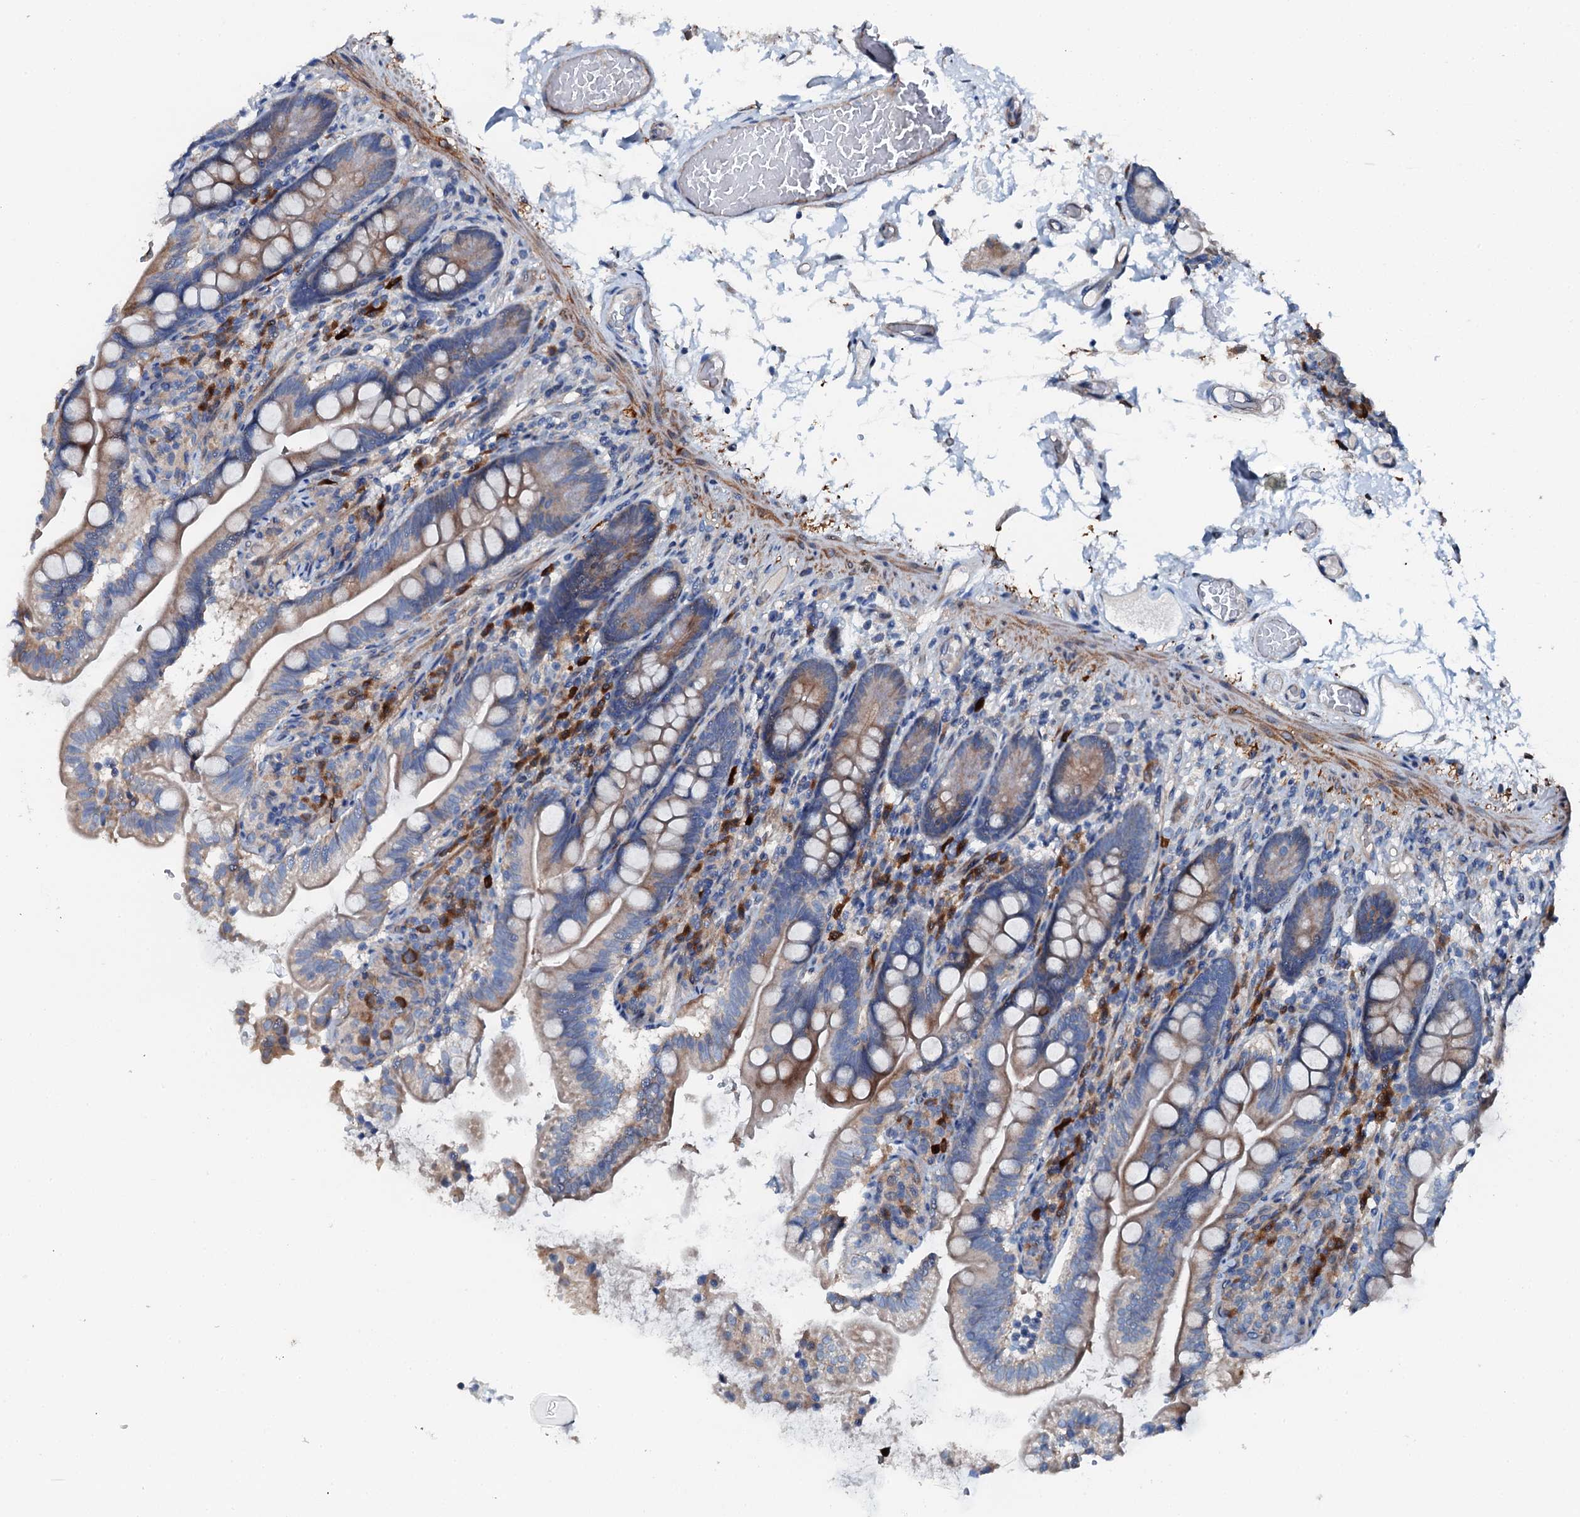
{"staining": {"intensity": "moderate", "quantity": "25%-75%", "location": "cytoplasmic/membranous"}, "tissue": "small intestine", "cell_type": "Glandular cells", "image_type": "normal", "snomed": [{"axis": "morphology", "description": "Normal tissue, NOS"}, {"axis": "topography", "description": "Small intestine"}], "caption": "Glandular cells demonstrate medium levels of moderate cytoplasmic/membranous positivity in about 25%-75% of cells in normal human small intestine.", "gene": "GFOD2", "patient": {"sex": "female", "age": 64}}